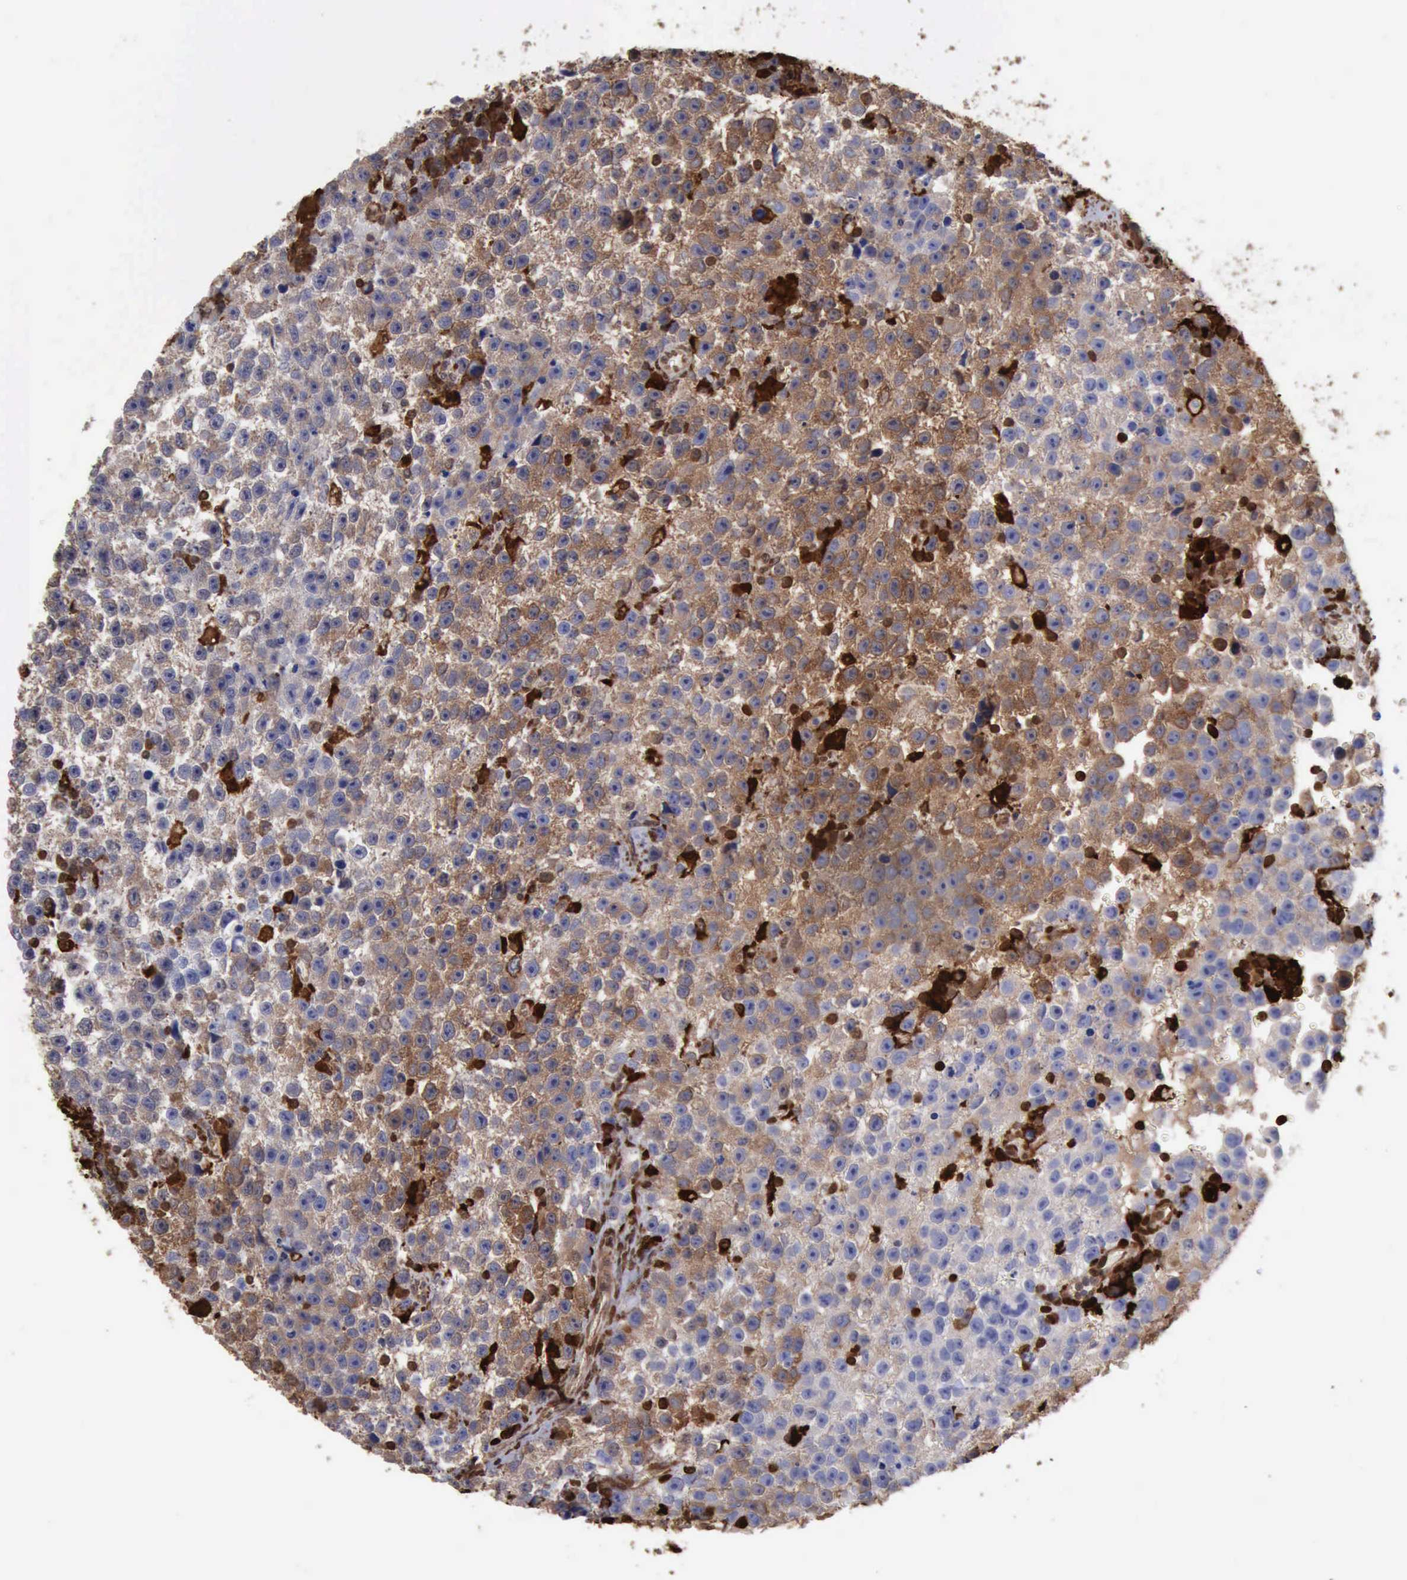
{"staining": {"intensity": "strong", "quantity": ">75%", "location": "cytoplasmic/membranous,nuclear"}, "tissue": "testis cancer", "cell_type": "Tumor cells", "image_type": "cancer", "snomed": [{"axis": "morphology", "description": "Seminoma, NOS"}, {"axis": "topography", "description": "Testis"}], "caption": "Immunohistochemical staining of human testis cancer (seminoma) shows high levels of strong cytoplasmic/membranous and nuclear protein expression in approximately >75% of tumor cells.", "gene": "STAT1", "patient": {"sex": "male", "age": 33}}